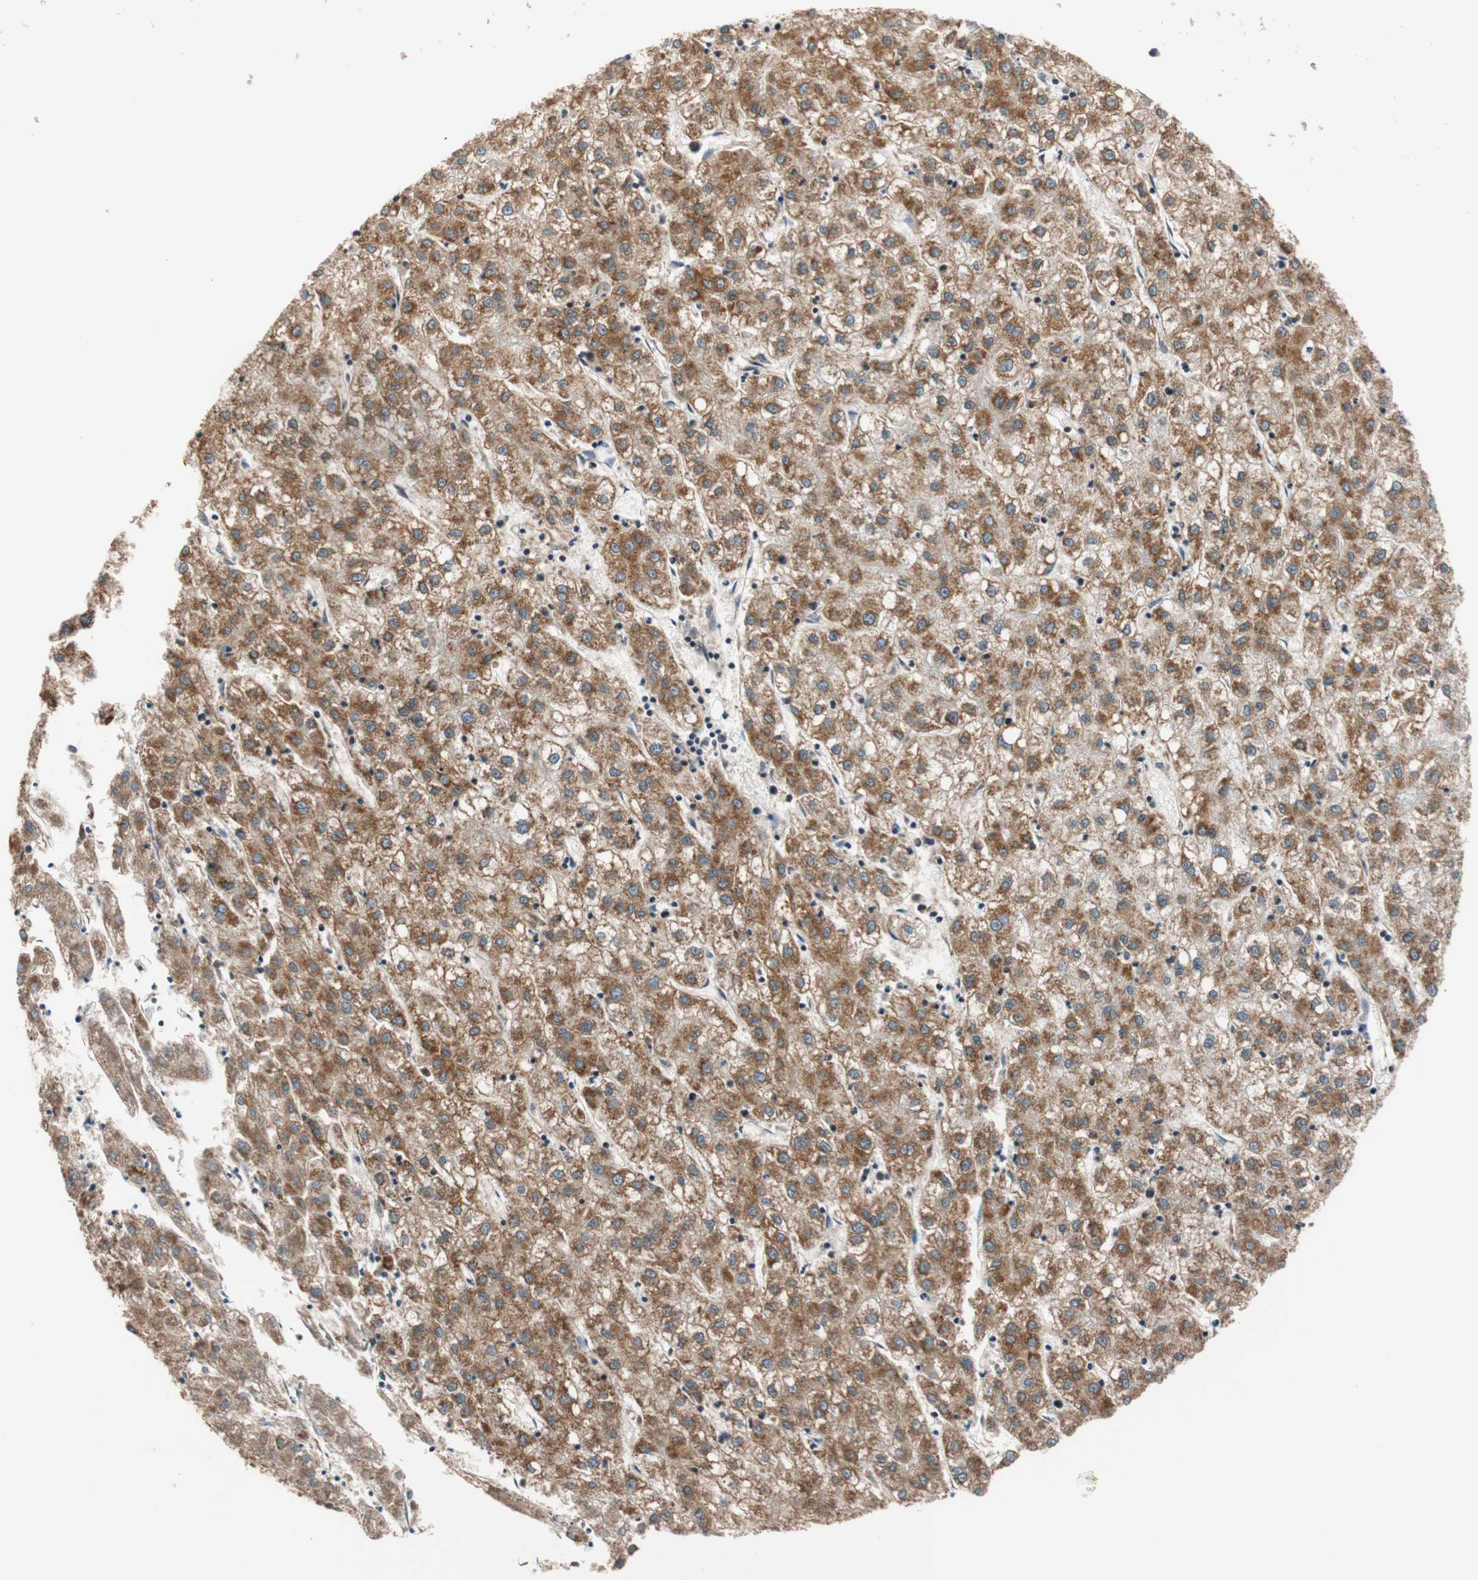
{"staining": {"intensity": "moderate", "quantity": ">75%", "location": "cytoplasmic/membranous"}, "tissue": "liver cancer", "cell_type": "Tumor cells", "image_type": "cancer", "snomed": [{"axis": "morphology", "description": "Carcinoma, Hepatocellular, NOS"}, {"axis": "topography", "description": "Liver"}], "caption": "High-power microscopy captured an IHC photomicrograph of liver cancer (hepatocellular carcinoma), revealing moderate cytoplasmic/membranous positivity in approximately >75% of tumor cells.", "gene": "HECW1", "patient": {"sex": "male", "age": 72}}